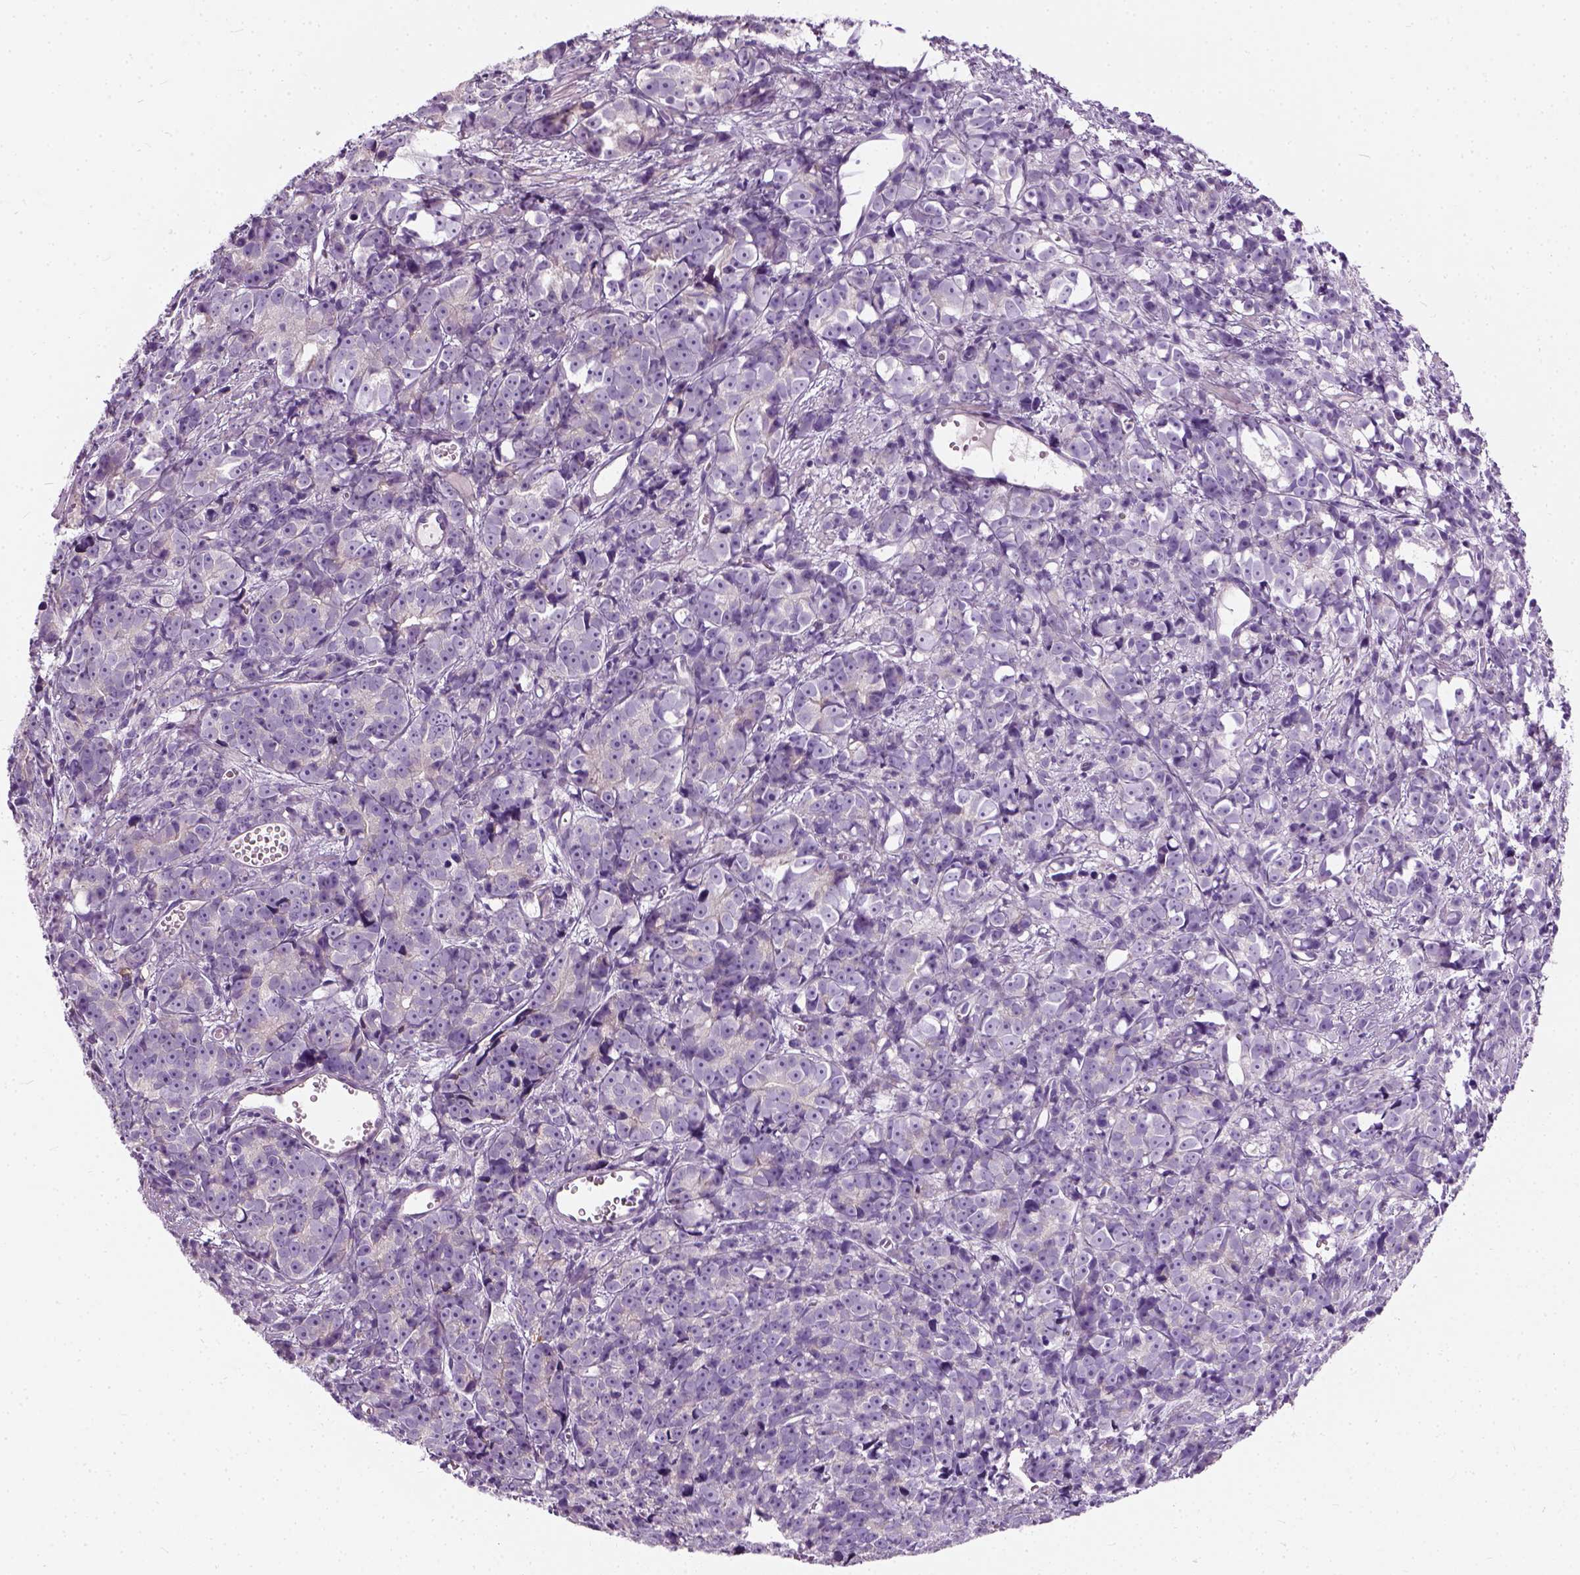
{"staining": {"intensity": "negative", "quantity": "none", "location": "none"}, "tissue": "prostate cancer", "cell_type": "Tumor cells", "image_type": "cancer", "snomed": [{"axis": "morphology", "description": "Adenocarcinoma, High grade"}, {"axis": "topography", "description": "Prostate"}], "caption": "Tumor cells are negative for brown protein staining in prostate high-grade adenocarcinoma.", "gene": "TRIM72", "patient": {"sex": "male", "age": 77}}